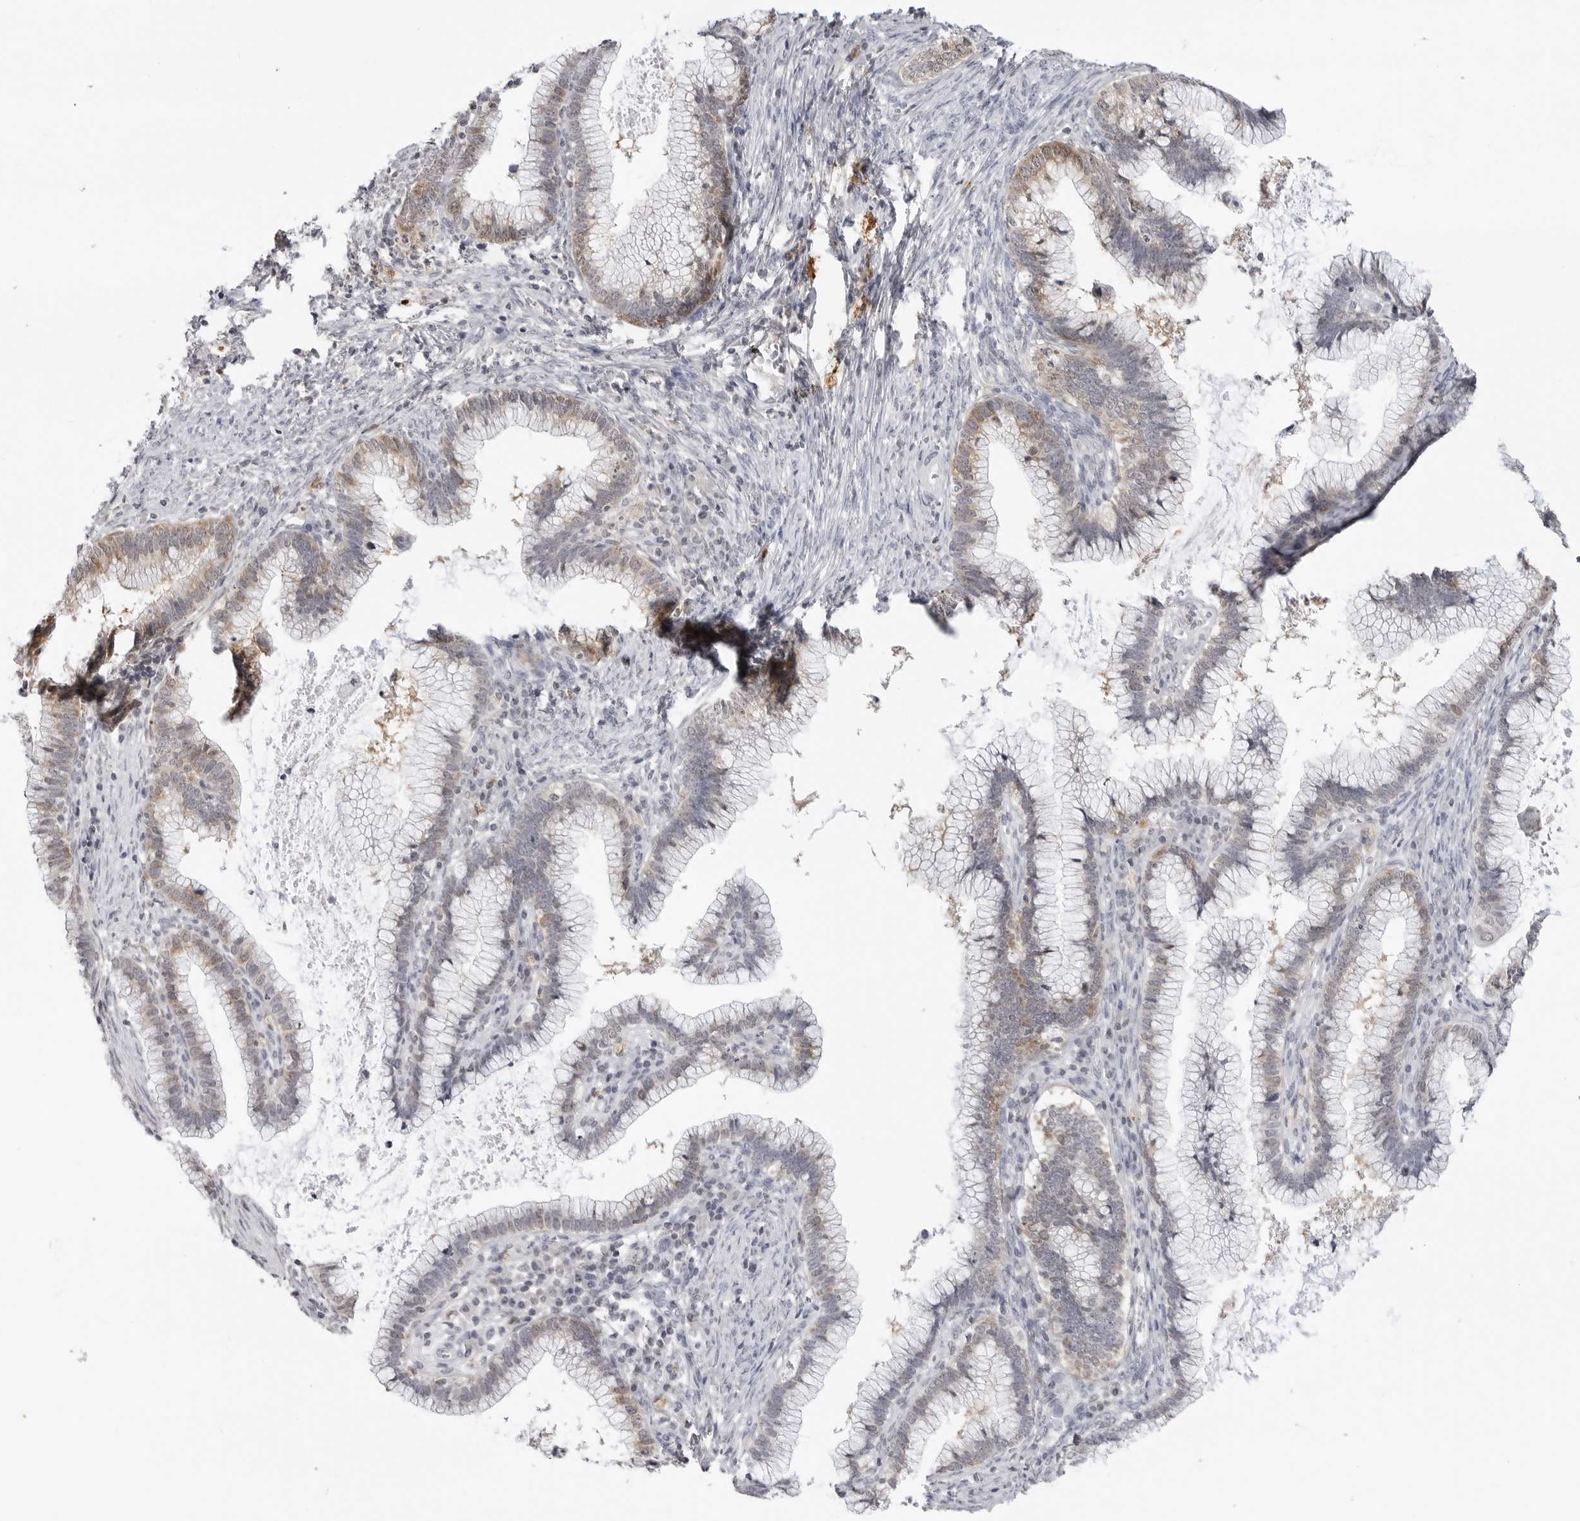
{"staining": {"intensity": "weak", "quantity": "25%-75%", "location": "cytoplasmic/membranous"}, "tissue": "cervical cancer", "cell_type": "Tumor cells", "image_type": "cancer", "snomed": [{"axis": "morphology", "description": "Adenocarcinoma, NOS"}, {"axis": "topography", "description": "Cervix"}], "caption": "Cervical cancer stained with IHC shows weak cytoplasmic/membranous expression in about 25%-75% of tumor cells. Nuclei are stained in blue.", "gene": "RRM1", "patient": {"sex": "female", "age": 36}}